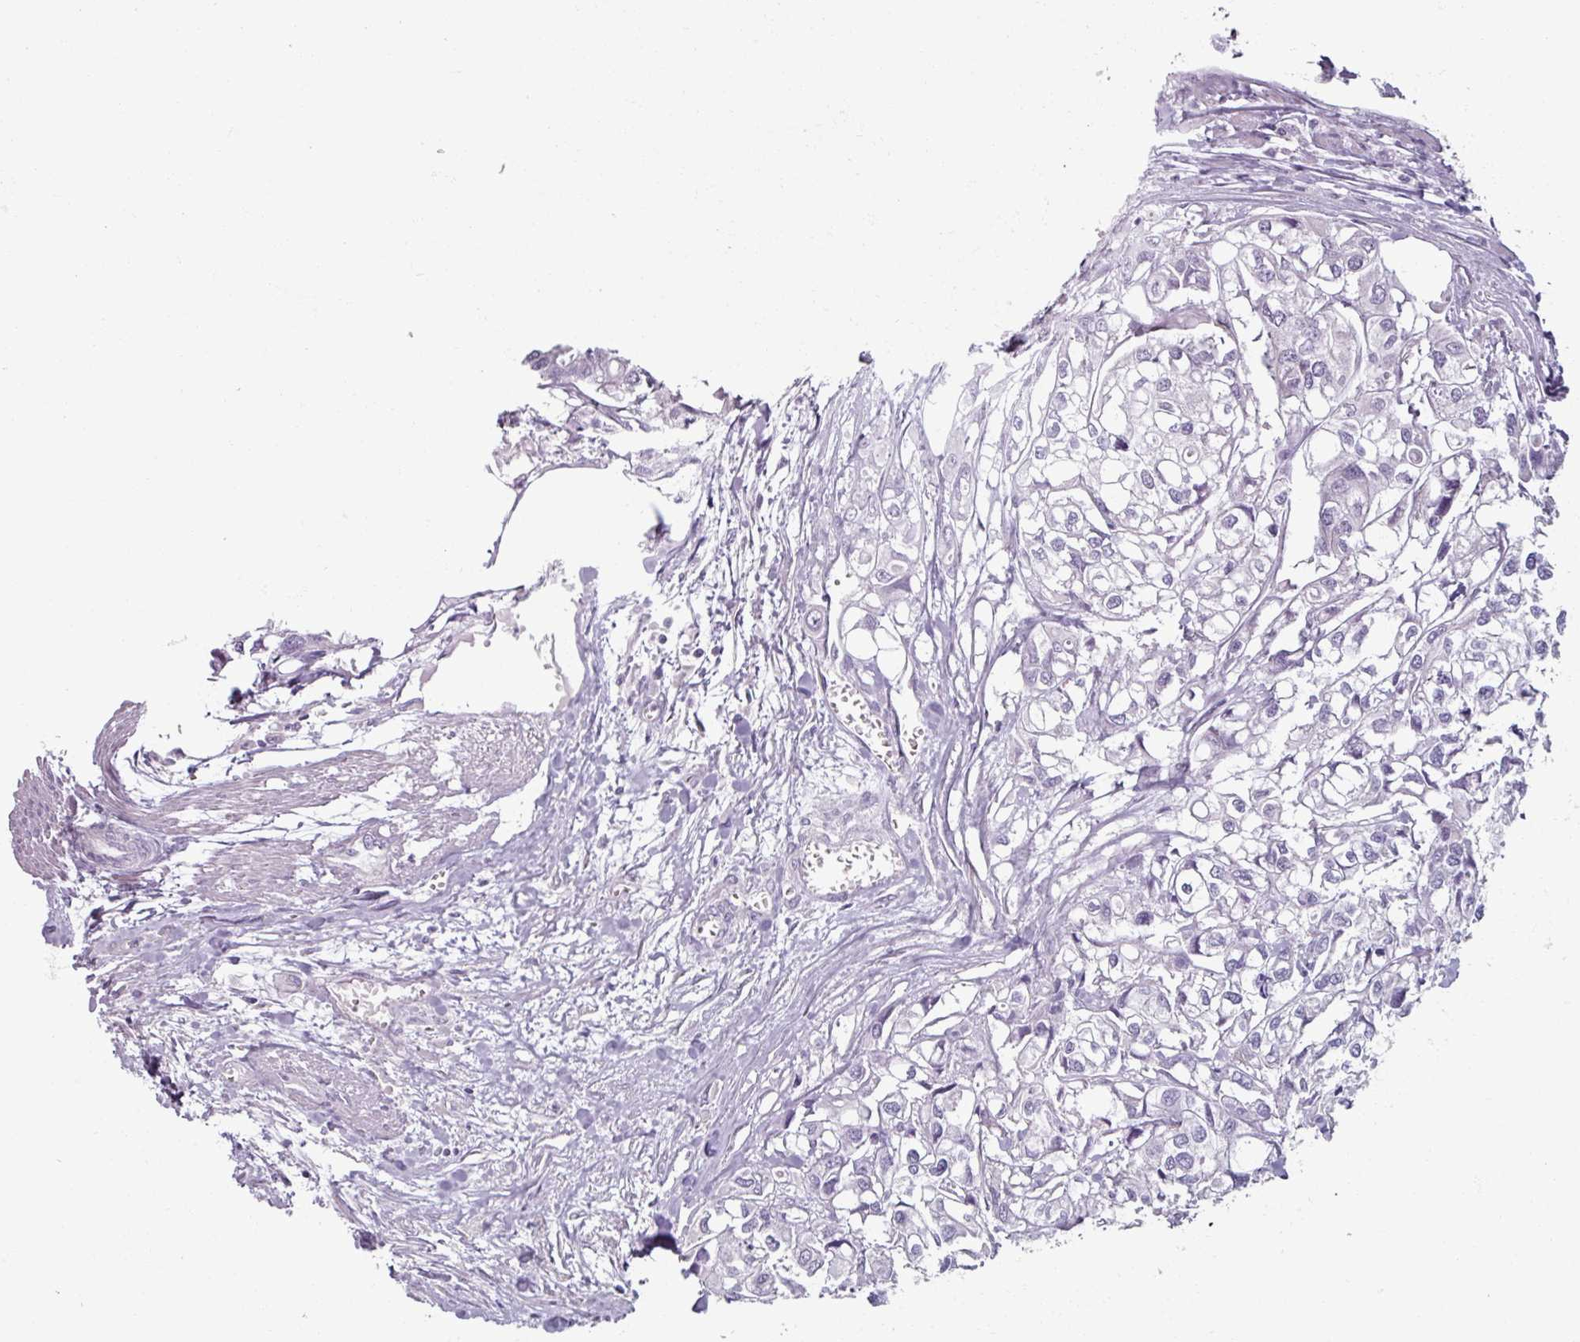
{"staining": {"intensity": "negative", "quantity": "none", "location": "none"}, "tissue": "urothelial cancer", "cell_type": "Tumor cells", "image_type": "cancer", "snomed": [{"axis": "morphology", "description": "Urothelial carcinoma, High grade"}, {"axis": "topography", "description": "Urinary bladder"}], "caption": "Immunohistochemistry (IHC) histopathology image of human urothelial cancer stained for a protein (brown), which reveals no expression in tumor cells.", "gene": "SMIM11", "patient": {"sex": "male", "age": 67}}